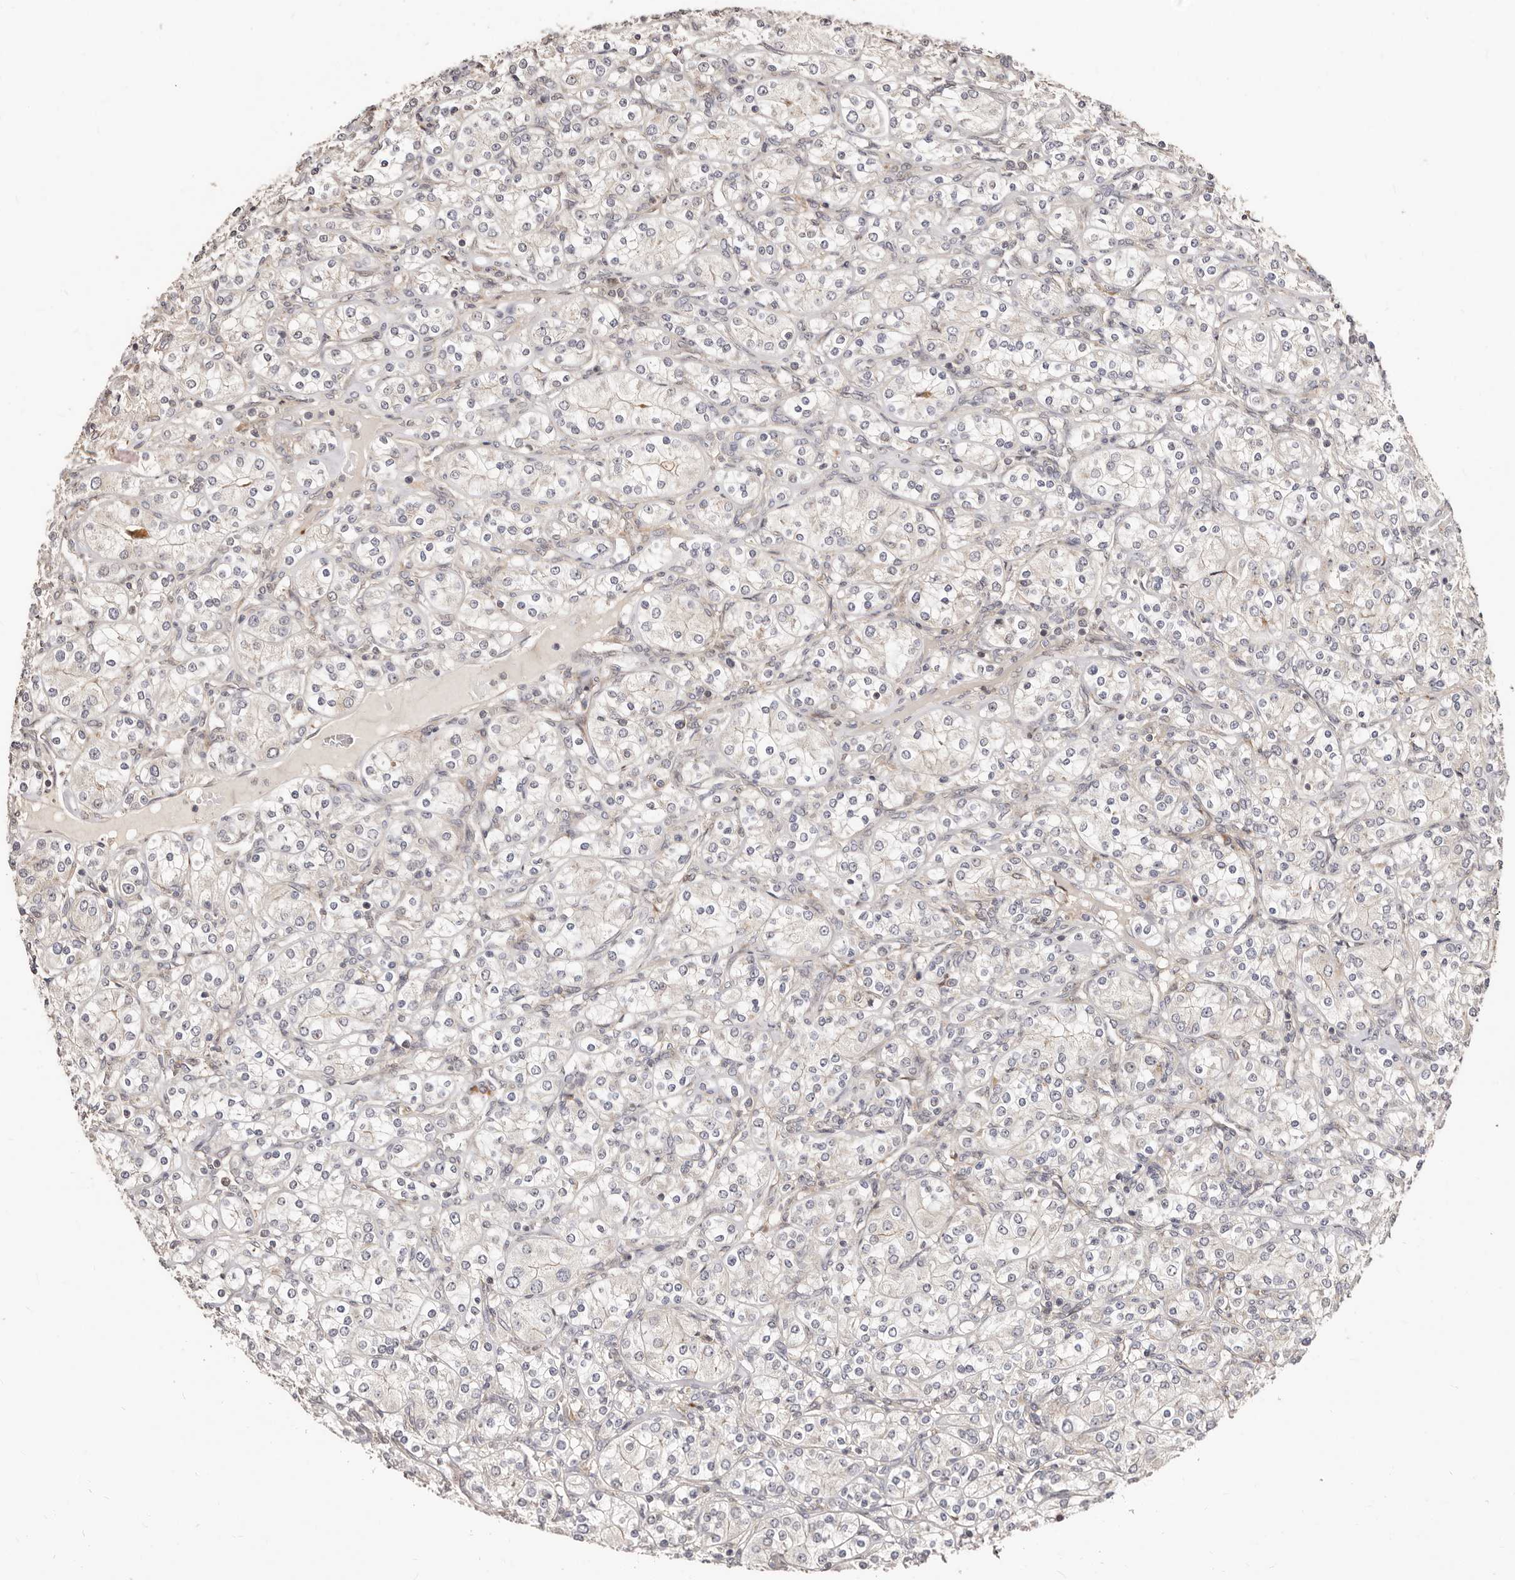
{"staining": {"intensity": "negative", "quantity": "none", "location": "none"}, "tissue": "renal cancer", "cell_type": "Tumor cells", "image_type": "cancer", "snomed": [{"axis": "morphology", "description": "Adenocarcinoma, NOS"}, {"axis": "topography", "description": "Kidney"}], "caption": "An immunohistochemistry (IHC) photomicrograph of renal cancer is shown. There is no staining in tumor cells of renal cancer. (DAB (3,3'-diaminobenzidine) immunohistochemistry (IHC) visualized using brightfield microscopy, high magnification).", "gene": "APOL6", "patient": {"sex": "male", "age": 77}}